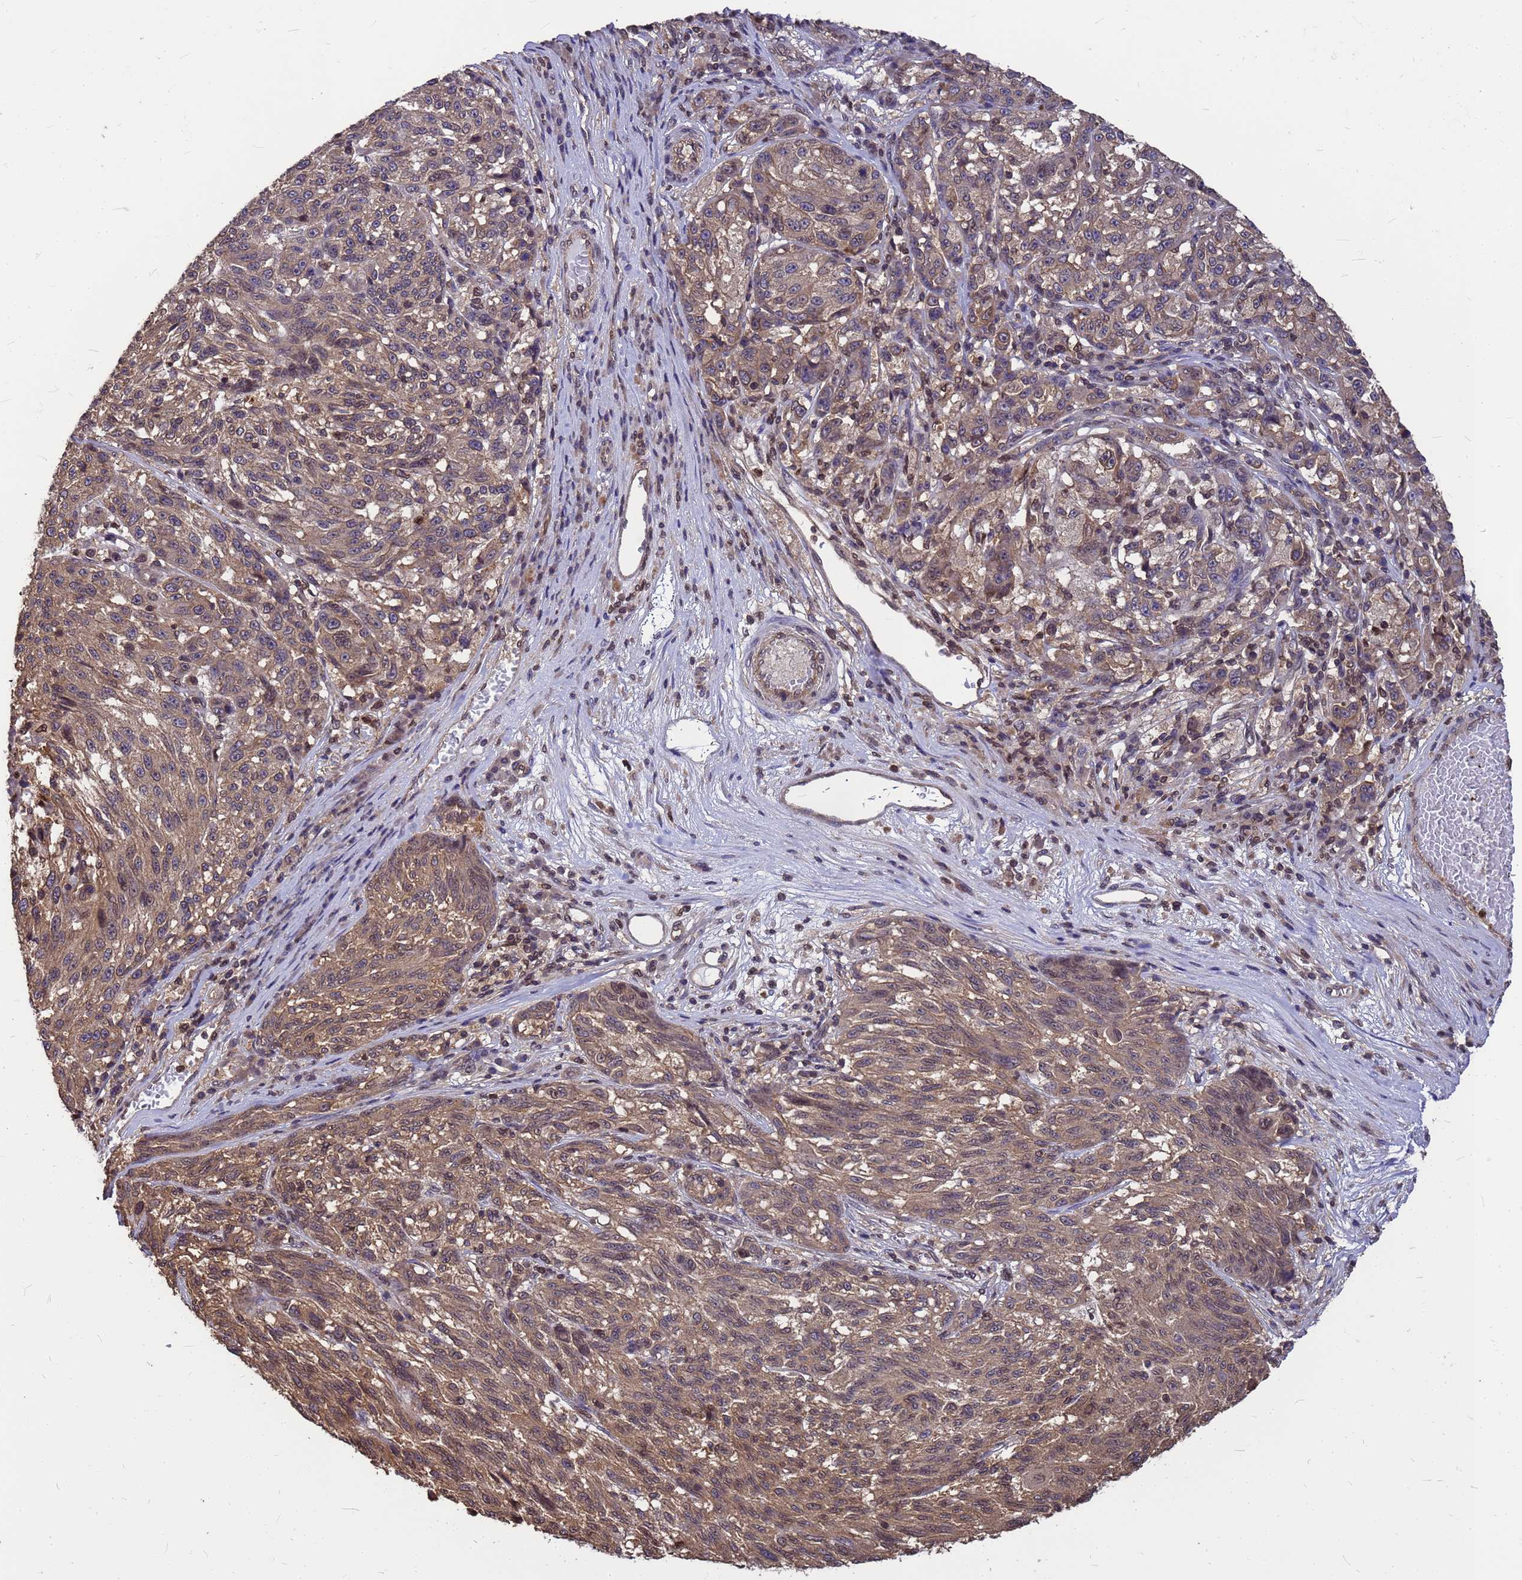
{"staining": {"intensity": "moderate", "quantity": "25%-75%", "location": "cytoplasmic/membranous"}, "tissue": "melanoma", "cell_type": "Tumor cells", "image_type": "cancer", "snomed": [{"axis": "morphology", "description": "Malignant melanoma, NOS"}, {"axis": "topography", "description": "Skin"}], "caption": "Melanoma stained for a protein shows moderate cytoplasmic/membranous positivity in tumor cells. Using DAB (brown) and hematoxylin (blue) stains, captured at high magnification using brightfield microscopy.", "gene": "C1orf35", "patient": {"sex": "male", "age": 53}}